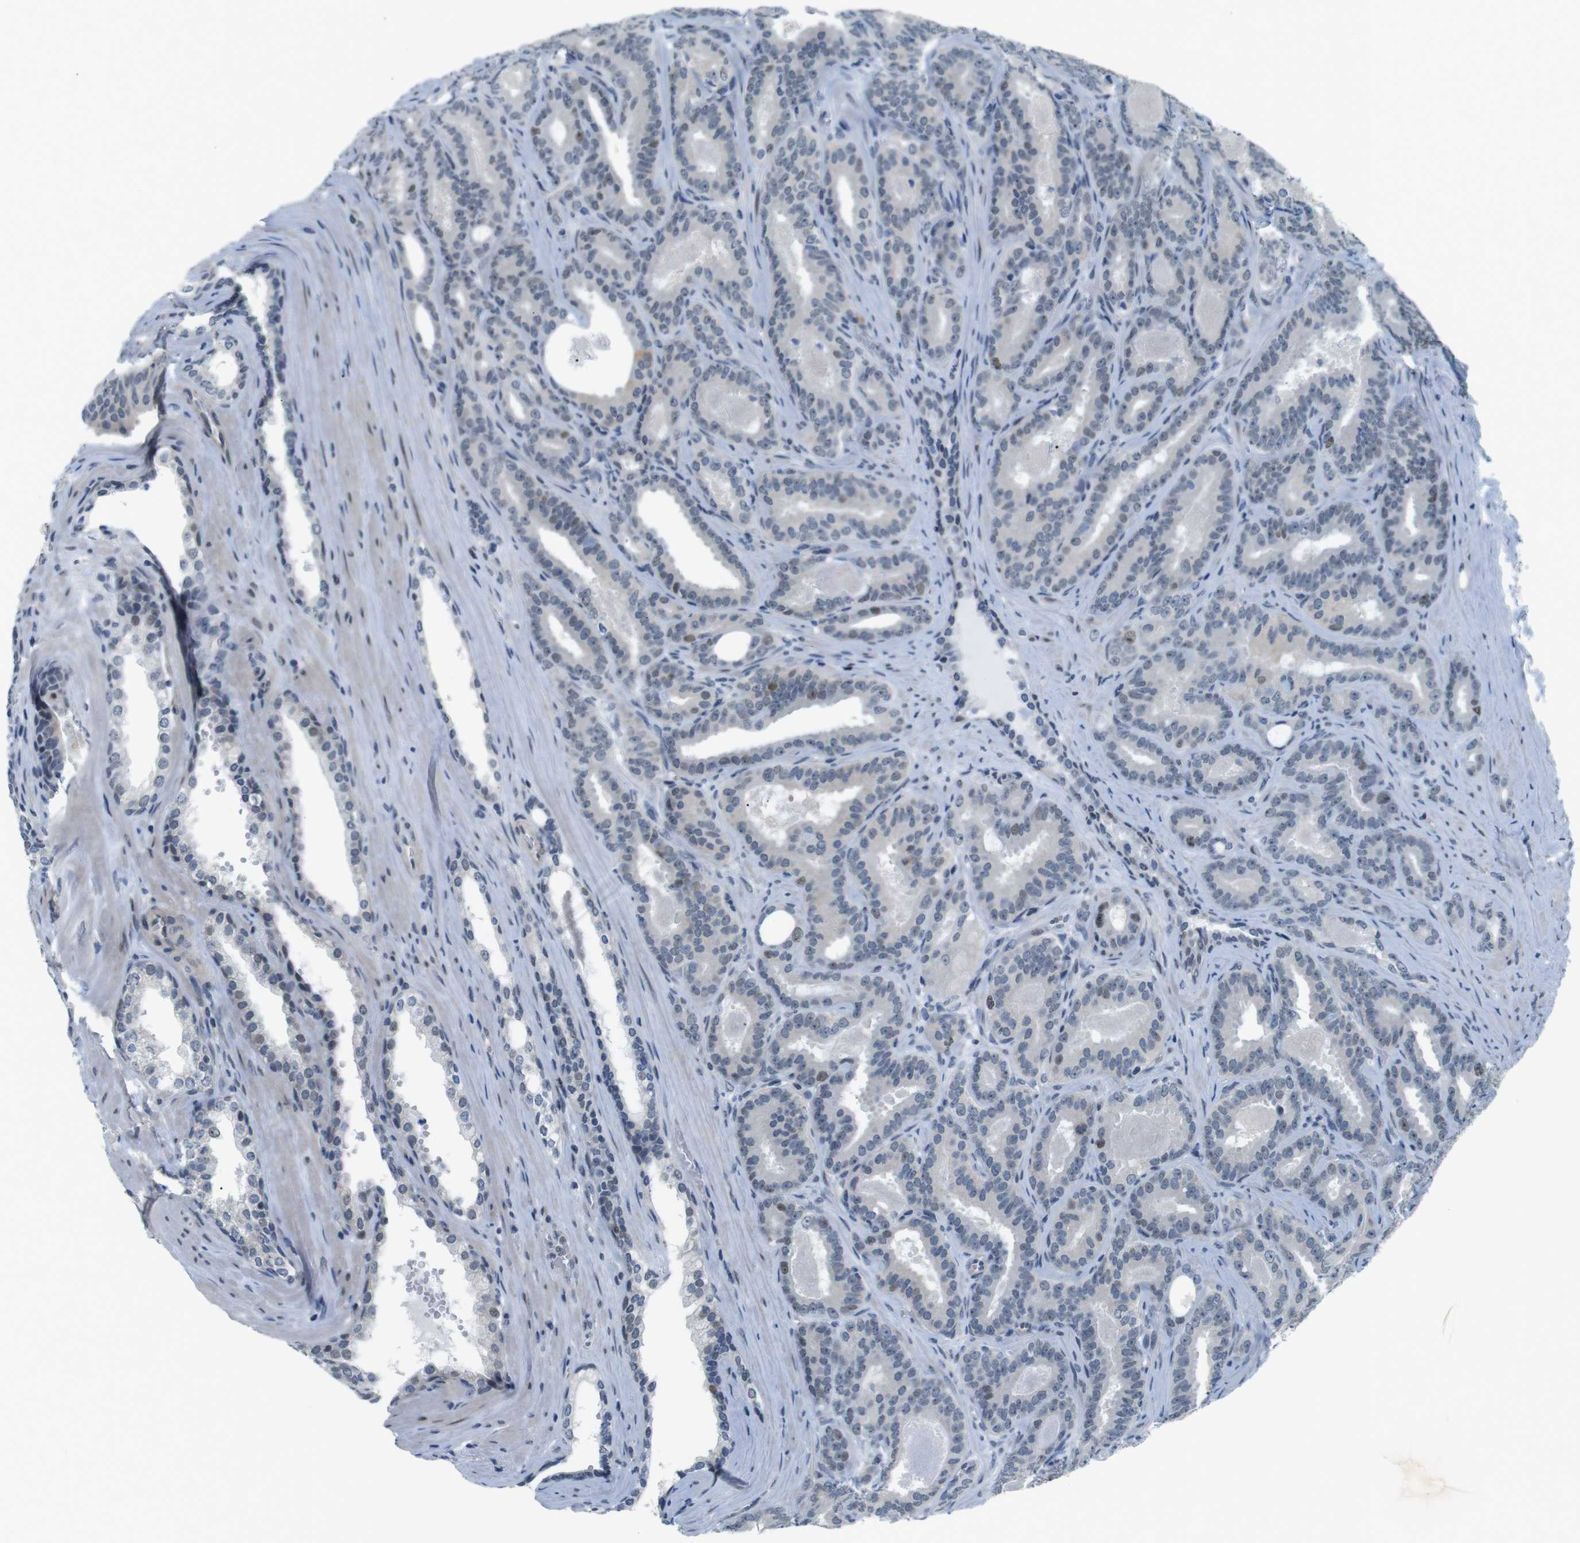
{"staining": {"intensity": "negative", "quantity": "none", "location": "none"}, "tissue": "prostate cancer", "cell_type": "Tumor cells", "image_type": "cancer", "snomed": [{"axis": "morphology", "description": "Adenocarcinoma, High grade"}, {"axis": "topography", "description": "Prostate"}], "caption": "Immunohistochemistry of high-grade adenocarcinoma (prostate) exhibits no positivity in tumor cells. (DAB immunohistochemistry (IHC), high magnification).", "gene": "SMCO2", "patient": {"sex": "male", "age": 60}}